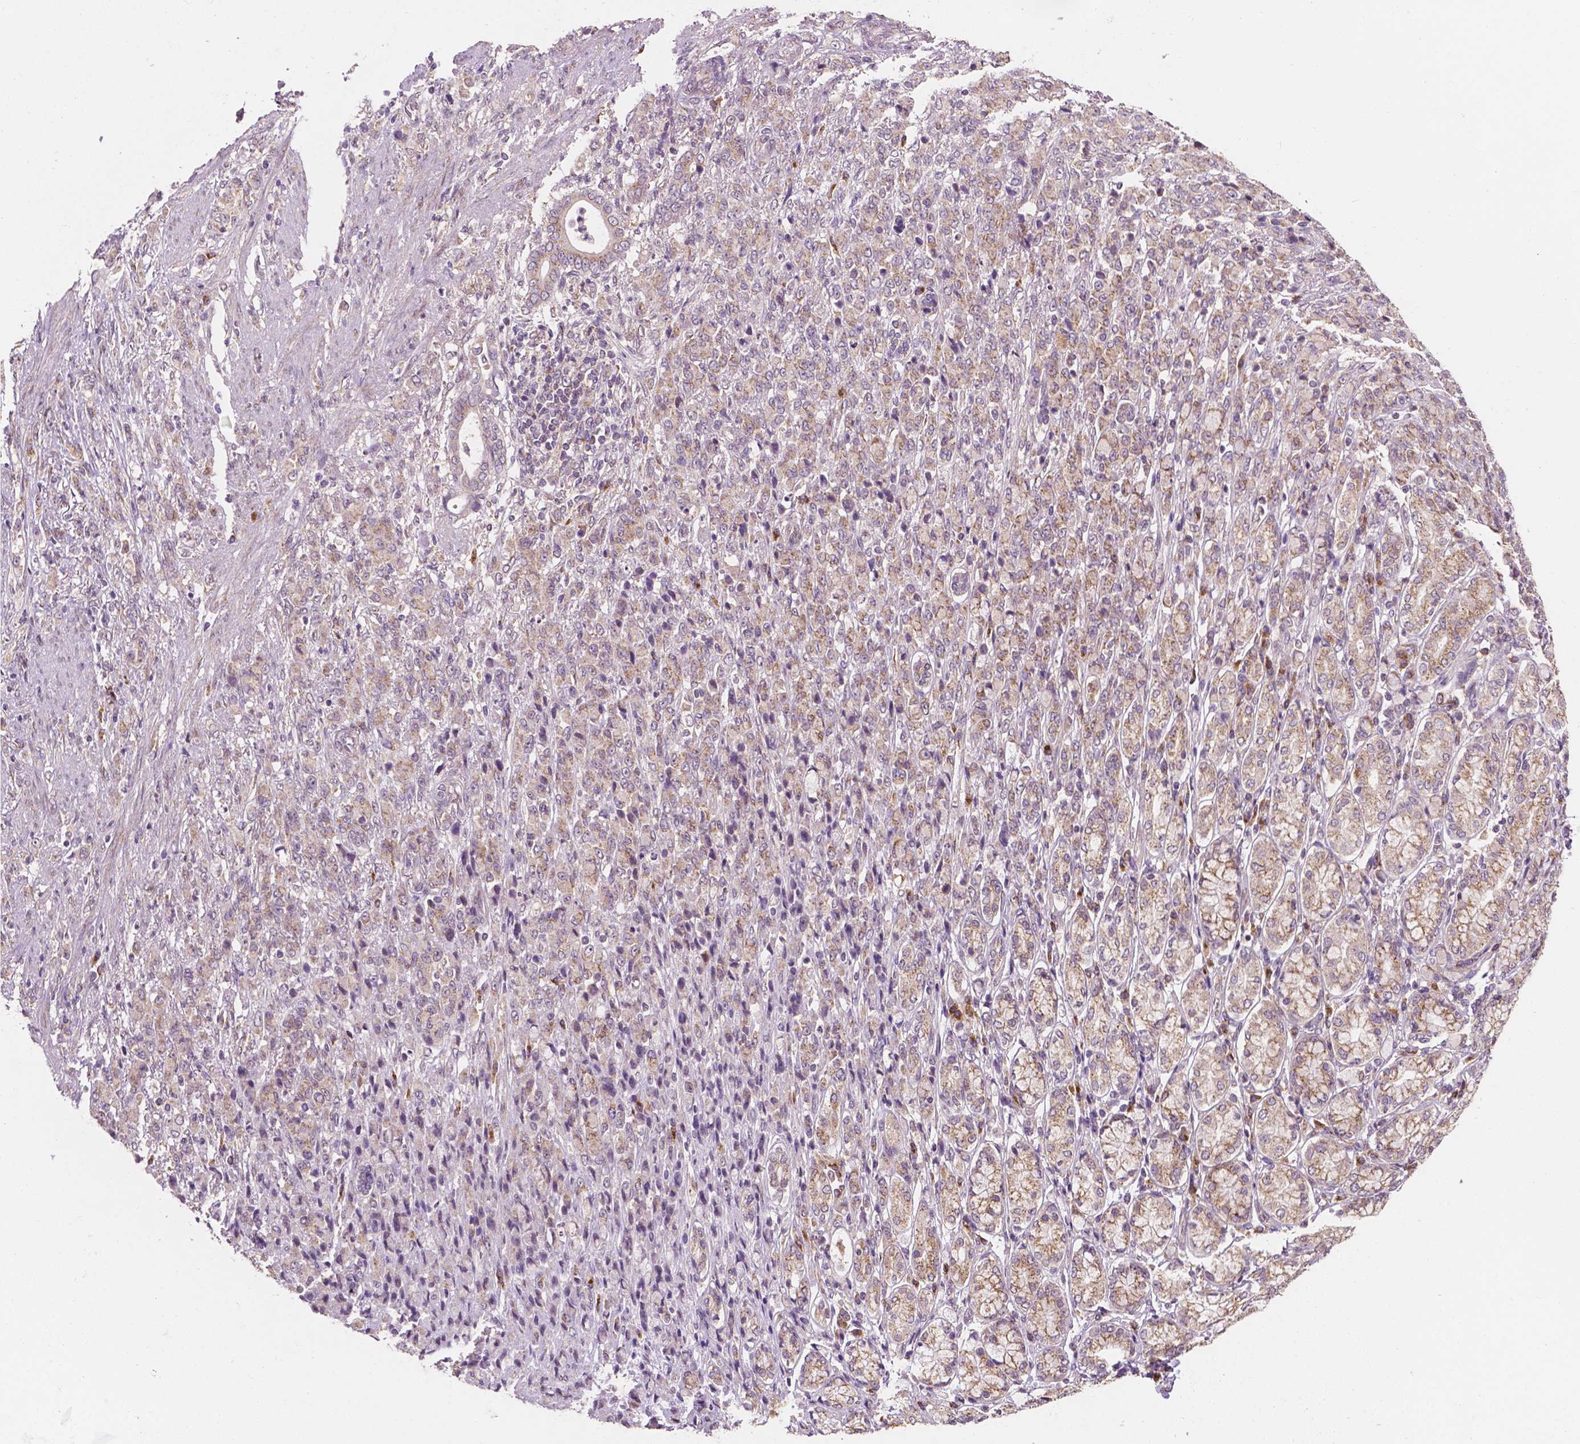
{"staining": {"intensity": "weak", "quantity": "25%-75%", "location": "cytoplasmic/membranous"}, "tissue": "stomach cancer", "cell_type": "Tumor cells", "image_type": "cancer", "snomed": [{"axis": "morphology", "description": "Adenocarcinoma, NOS"}, {"axis": "topography", "description": "Stomach"}], "caption": "Approximately 25%-75% of tumor cells in human adenocarcinoma (stomach) demonstrate weak cytoplasmic/membranous protein positivity as visualized by brown immunohistochemical staining.", "gene": "EBAG9", "patient": {"sex": "female", "age": 79}}